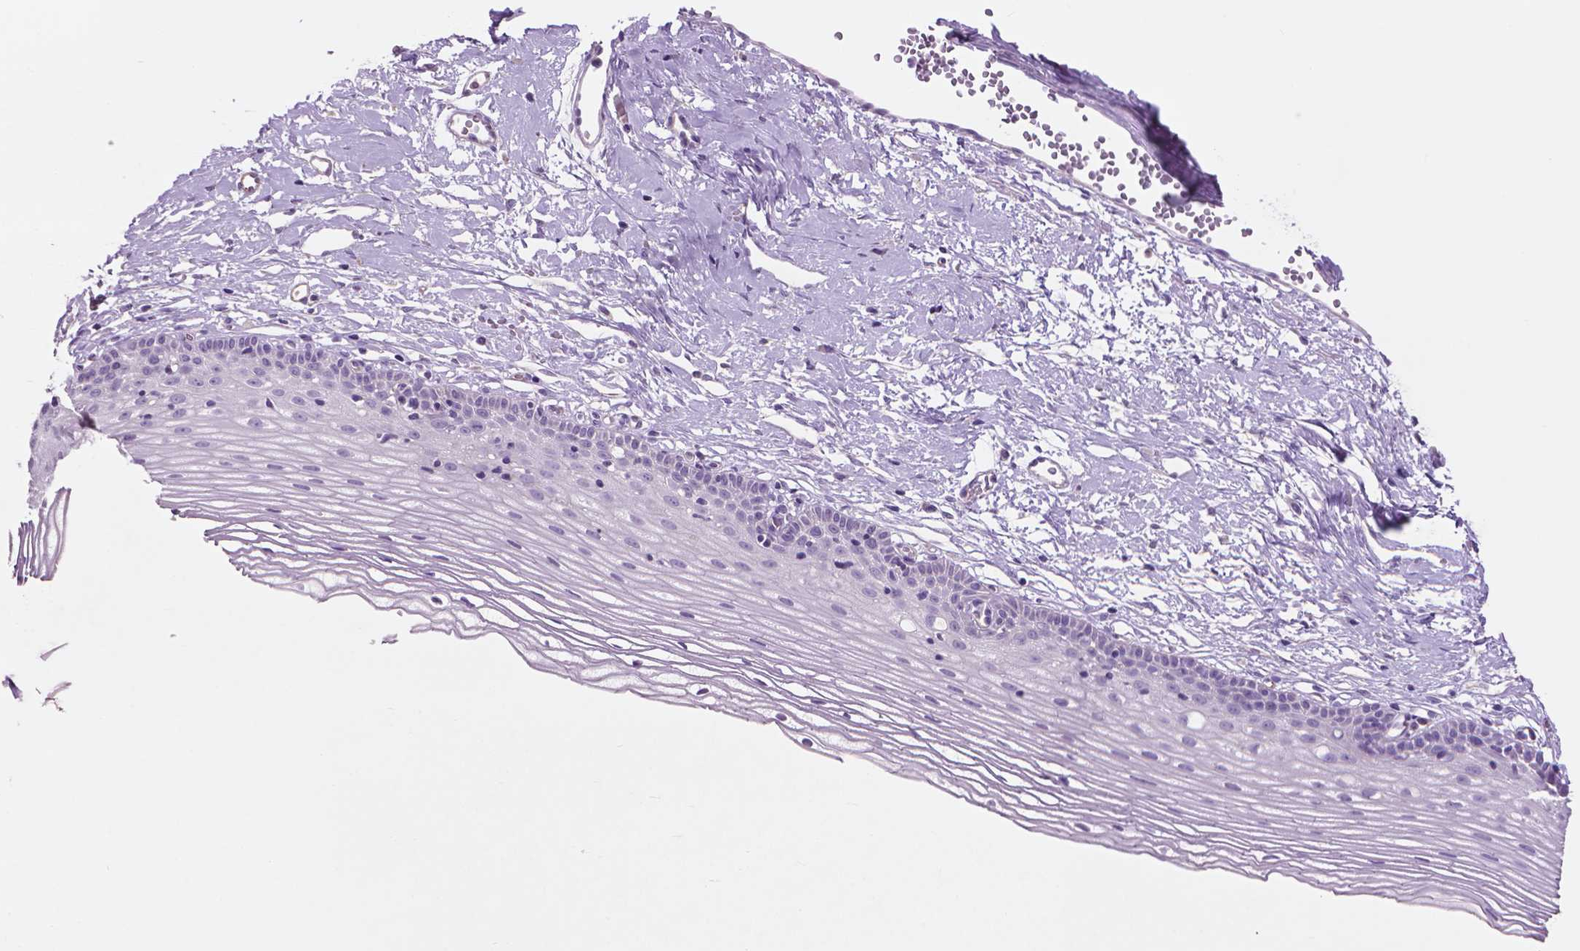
{"staining": {"intensity": "negative", "quantity": "none", "location": "none"}, "tissue": "cervix", "cell_type": "Glandular cells", "image_type": "normal", "snomed": [{"axis": "morphology", "description": "Normal tissue, NOS"}, {"axis": "topography", "description": "Cervix"}], "caption": "This is an immunohistochemistry (IHC) histopathology image of unremarkable cervix. There is no staining in glandular cells.", "gene": "KRT73", "patient": {"sex": "female", "age": 40}}